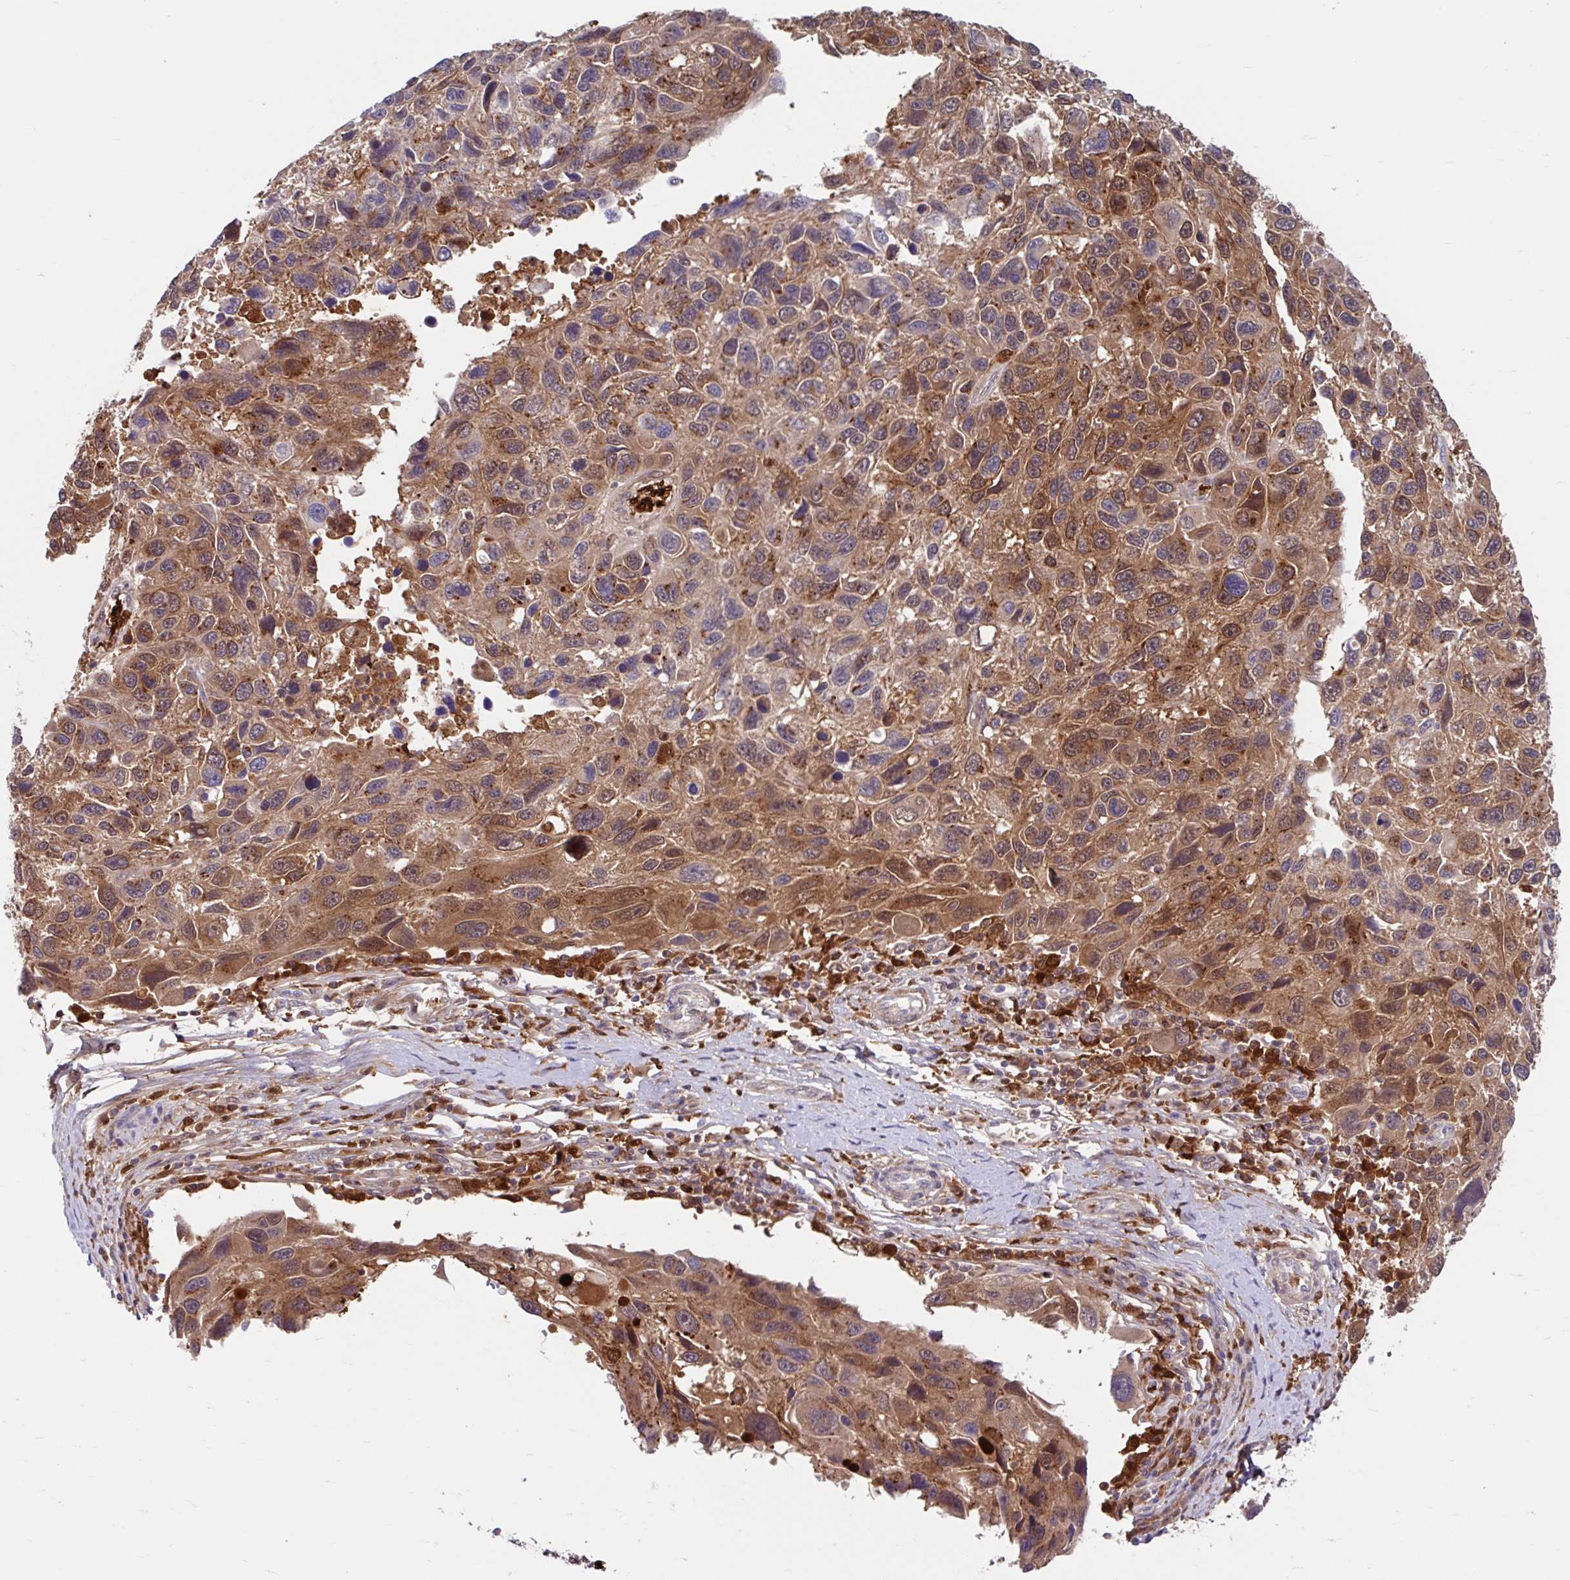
{"staining": {"intensity": "moderate", "quantity": ">75%", "location": "cytoplasmic/membranous"}, "tissue": "melanoma", "cell_type": "Tumor cells", "image_type": "cancer", "snomed": [{"axis": "morphology", "description": "Malignant melanoma, NOS"}, {"axis": "topography", "description": "Skin"}], "caption": "Moderate cytoplasmic/membranous staining is identified in approximately >75% of tumor cells in malignant melanoma.", "gene": "BLVRA", "patient": {"sex": "male", "age": 53}}